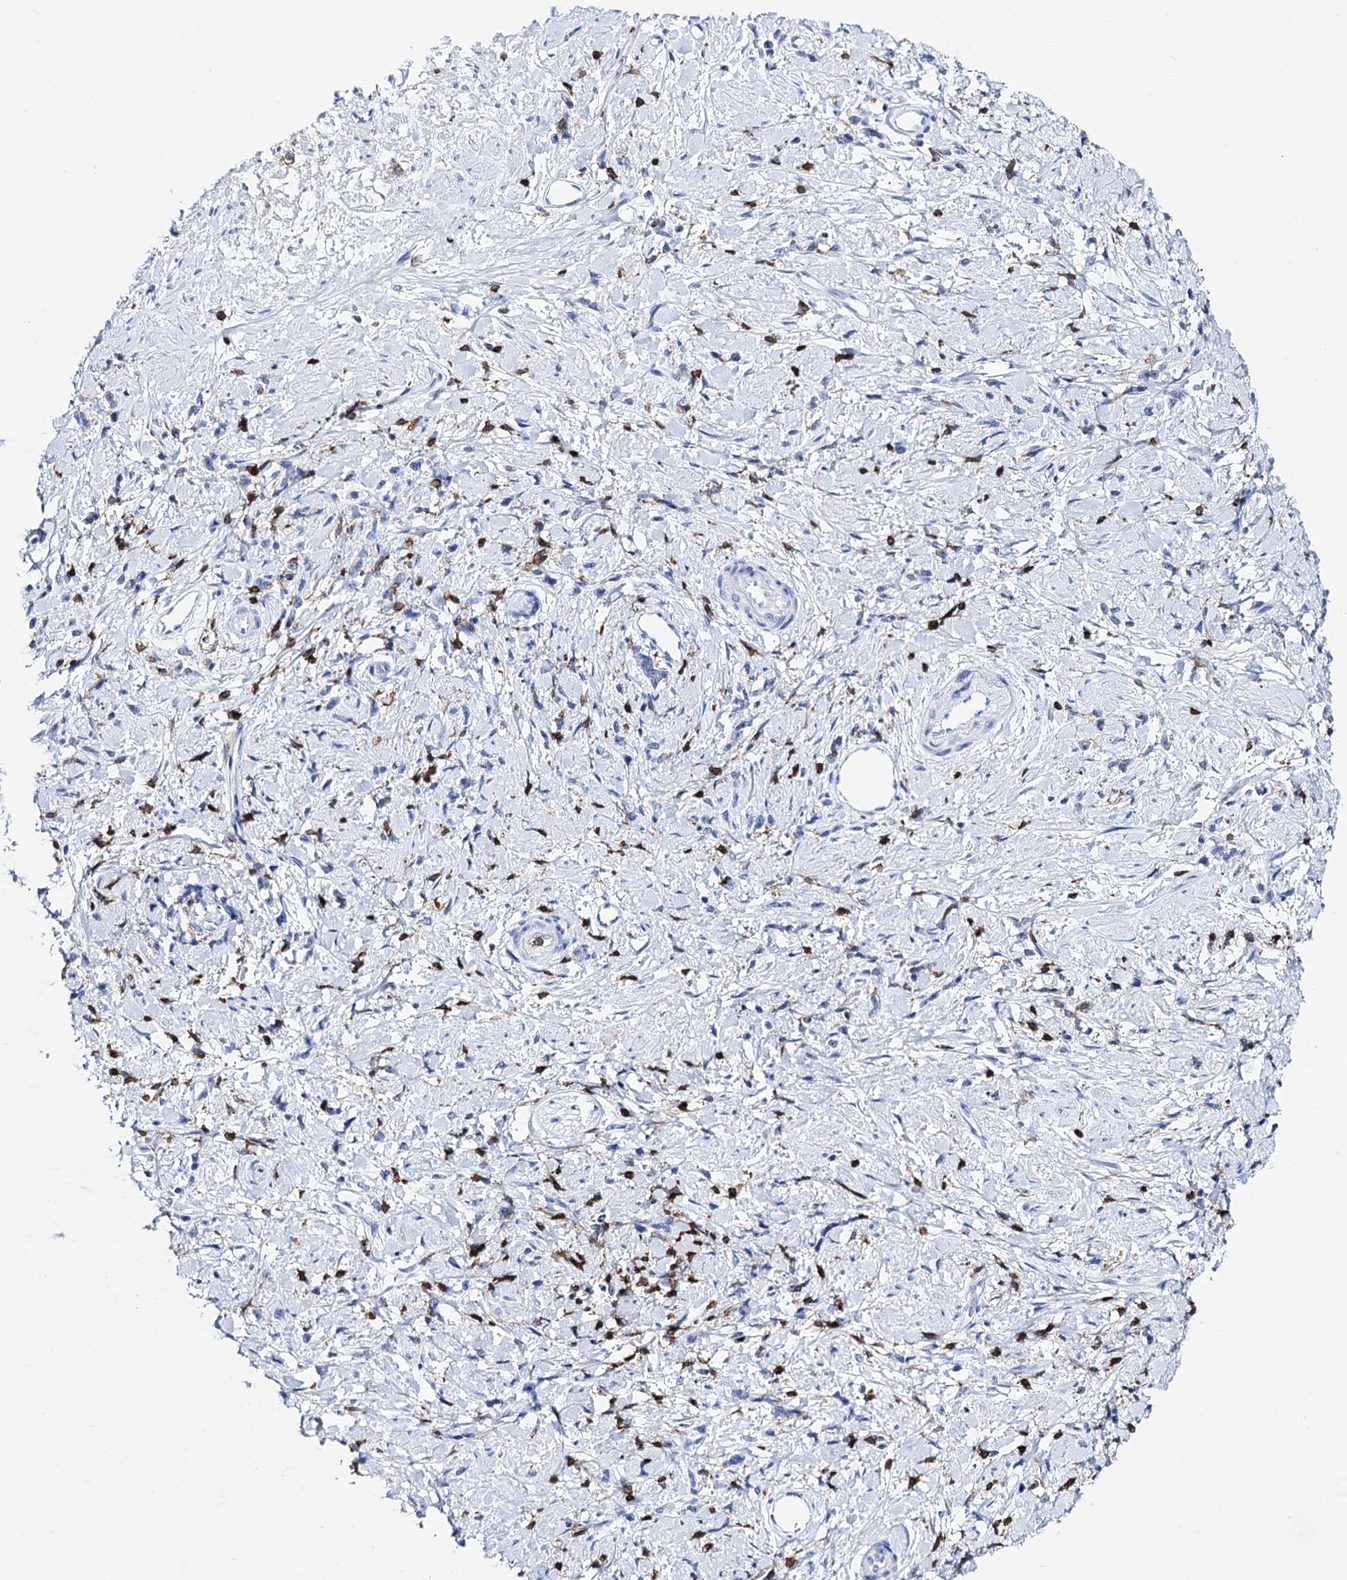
{"staining": {"intensity": "negative", "quantity": "none", "location": "none"}, "tissue": "stomach cancer", "cell_type": "Tumor cells", "image_type": "cancer", "snomed": [{"axis": "morphology", "description": "Adenocarcinoma, NOS"}, {"axis": "topography", "description": "Stomach"}], "caption": "IHC photomicrograph of human adenocarcinoma (stomach) stained for a protein (brown), which shows no staining in tumor cells.", "gene": "DEF6", "patient": {"sex": "female", "age": 60}}